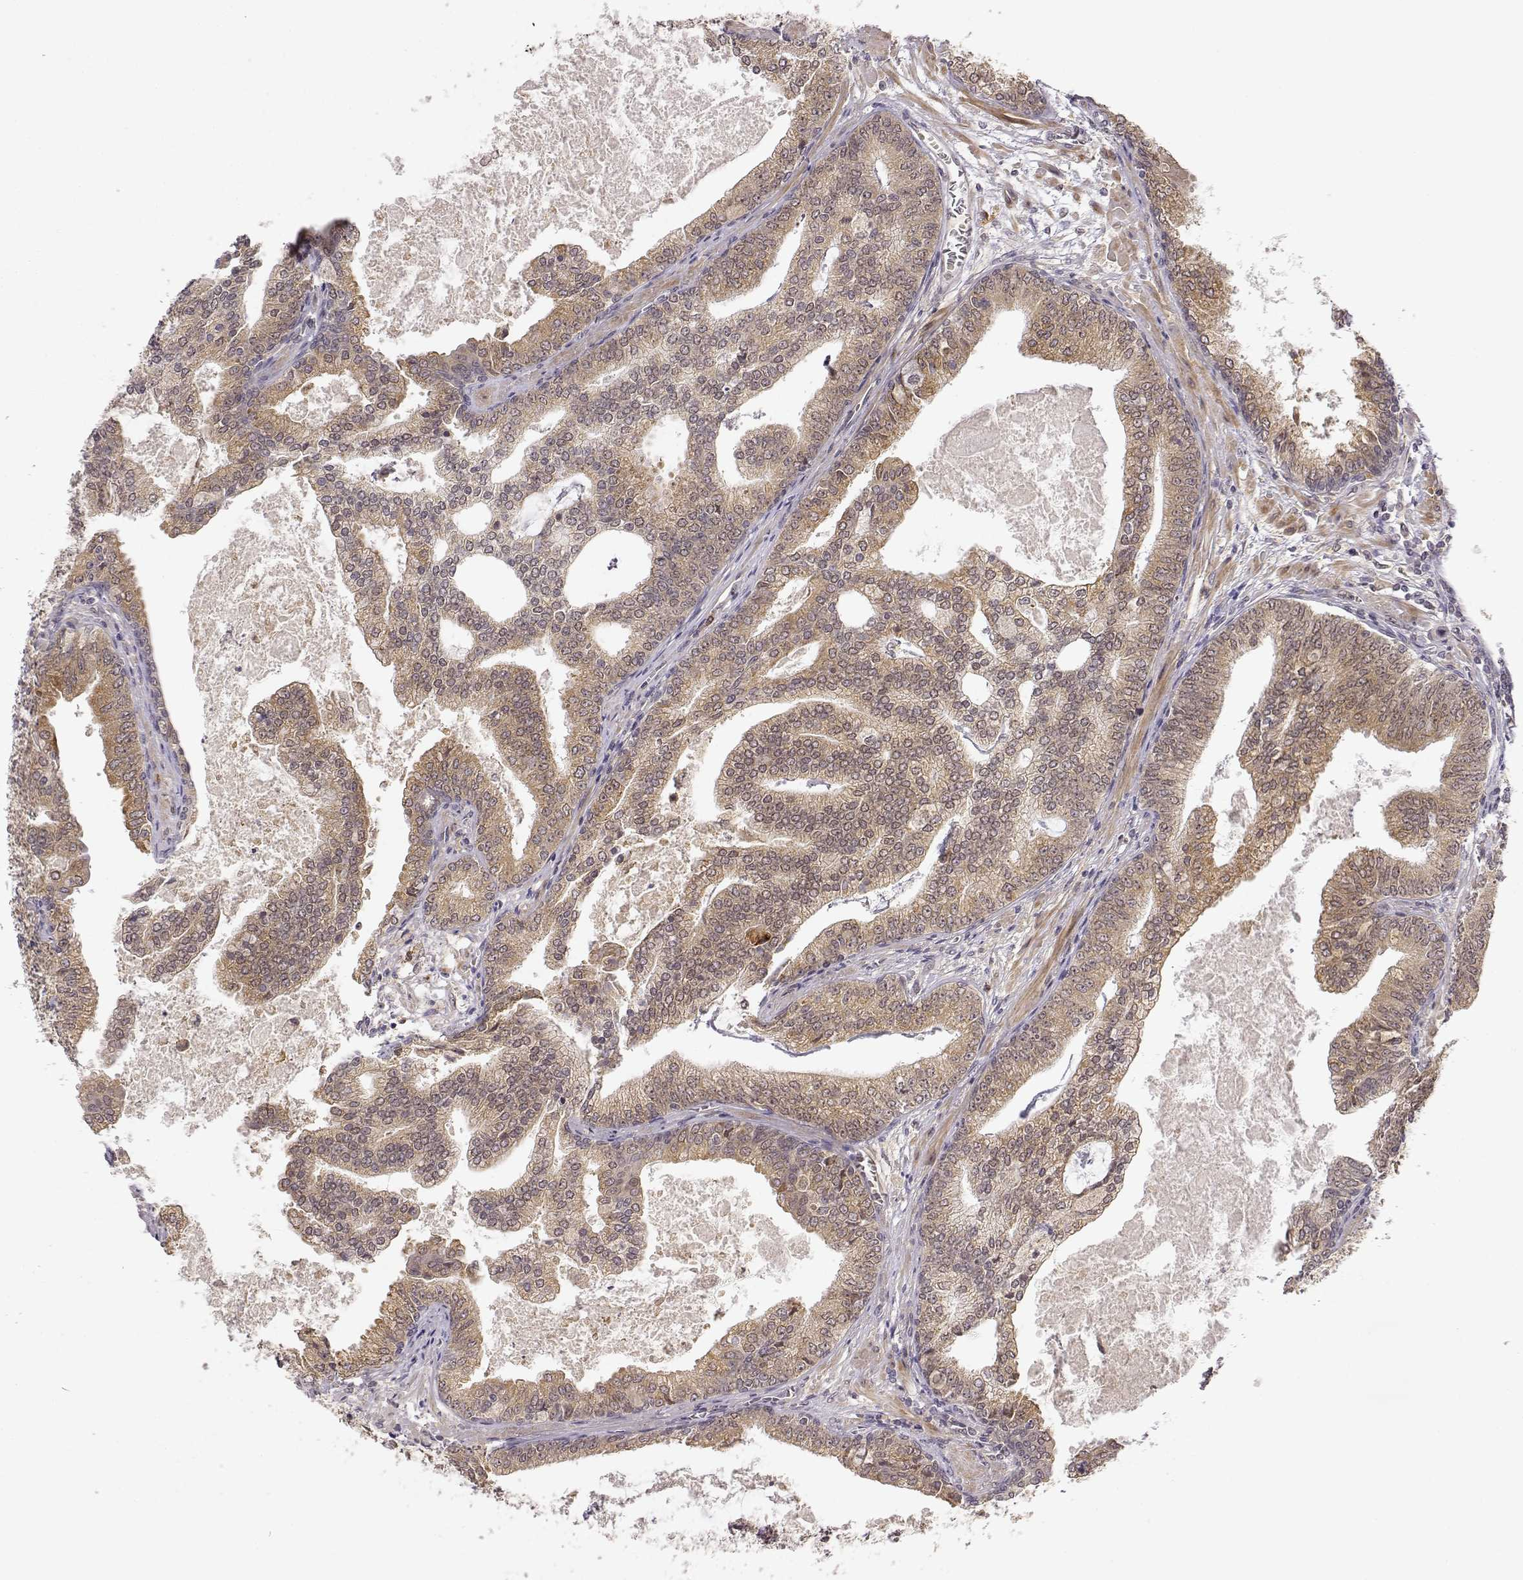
{"staining": {"intensity": "moderate", "quantity": ">75%", "location": "cytoplasmic/membranous"}, "tissue": "prostate cancer", "cell_type": "Tumor cells", "image_type": "cancer", "snomed": [{"axis": "morphology", "description": "Adenocarcinoma, NOS"}, {"axis": "topography", "description": "Prostate"}], "caption": "High-power microscopy captured an immunohistochemistry histopathology image of adenocarcinoma (prostate), revealing moderate cytoplasmic/membranous expression in approximately >75% of tumor cells. The protein of interest is shown in brown color, while the nuclei are stained blue.", "gene": "ERGIC2", "patient": {"sex": "male", "age": 64}}